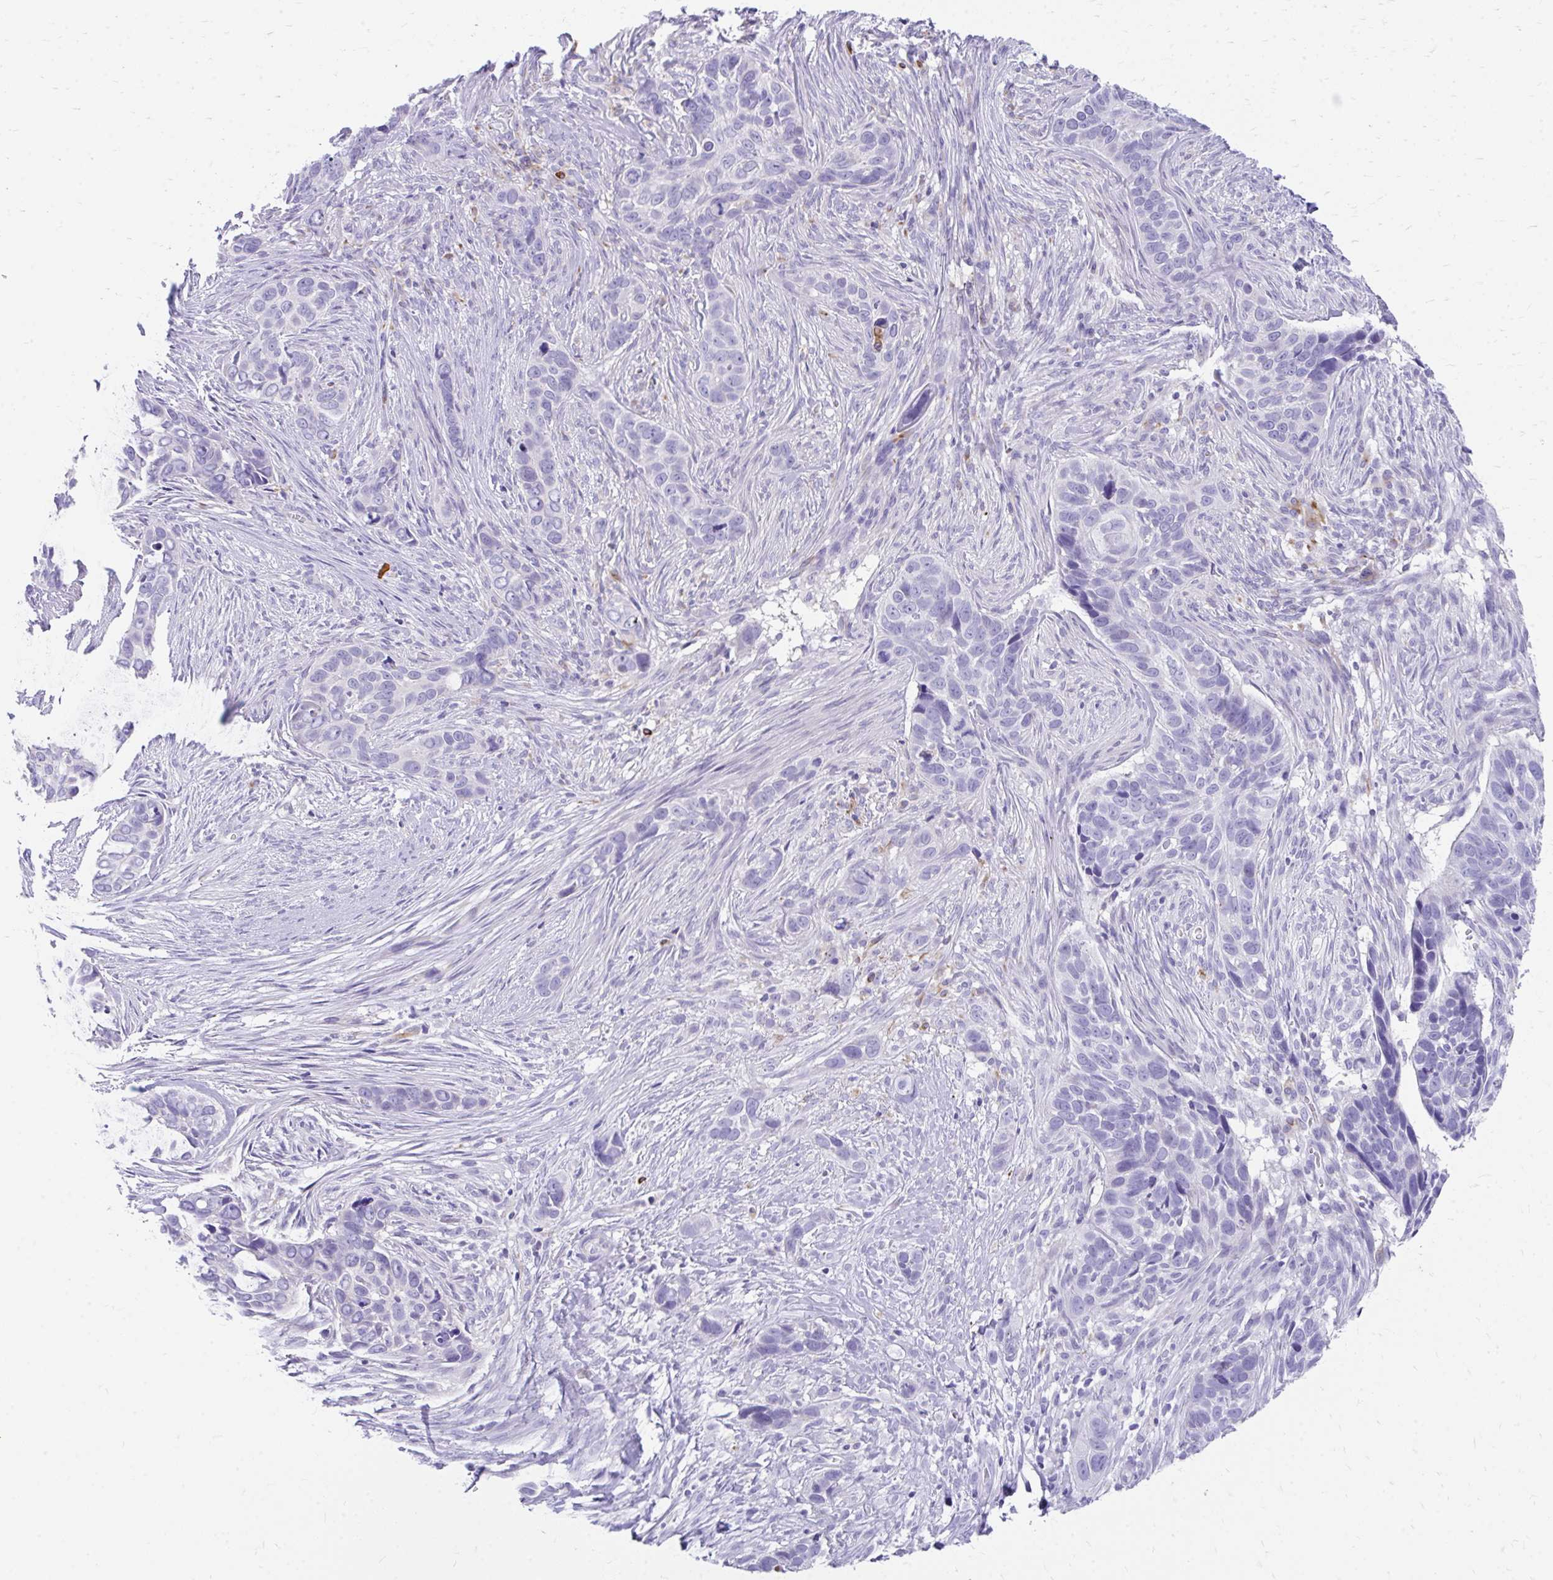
{"staining": {"intensity": "negative", "quantity": "none", "location": "none"}, "tissue": "skin cancer", "cell_type": "Tumor cells", "image_type": "cancer", "snomed": [{"axis": "morphology", "description": "Basal cell carcinoma"}, {"axis": "topography", "description": "Skin"}], "caption": "IHC histopathology image of neoplastic tissue: skin cancer (basal cell carcinoma) stained with DAB shows no significant protein positivity in tumor cells.", "gene": "ZNF699", "patient": {"sex": "female", "age": 82}}